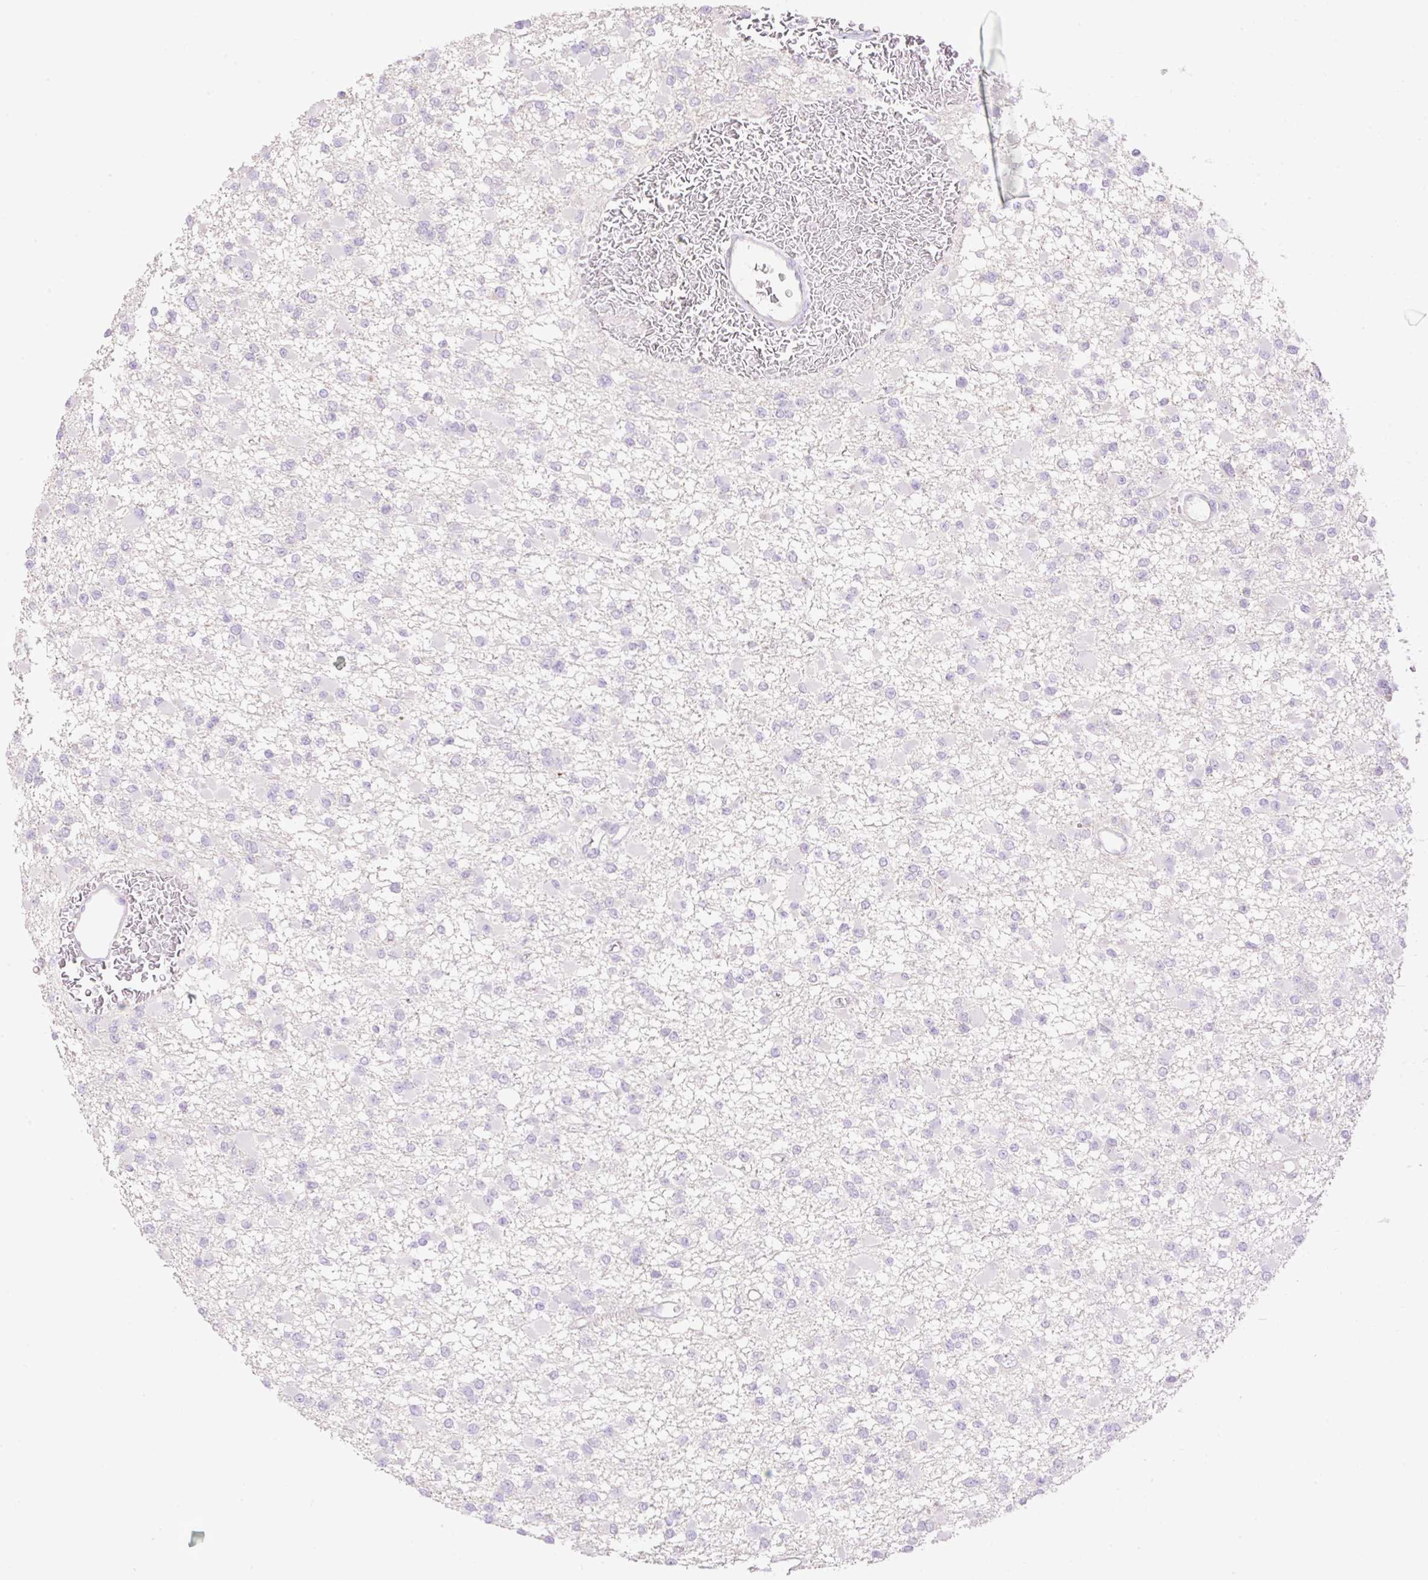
{"staining": {"intensity": "negative", "quantity": "none", "location": "none"}, "tissue": "glioma", "cell_type": "Tumor cells", "image_type": "cancer", "snomed": [{"axis": "morphology", "description": "Glioma, malignant, Low grade"}, {"axis": "topography", "description": "Brain"}], "caption": "This is a micrograph of IHC staining of glioma, which shows no expression in tumor cells.", "gene": "VPS25", "patient": {"sex": "female", "age": 22}}